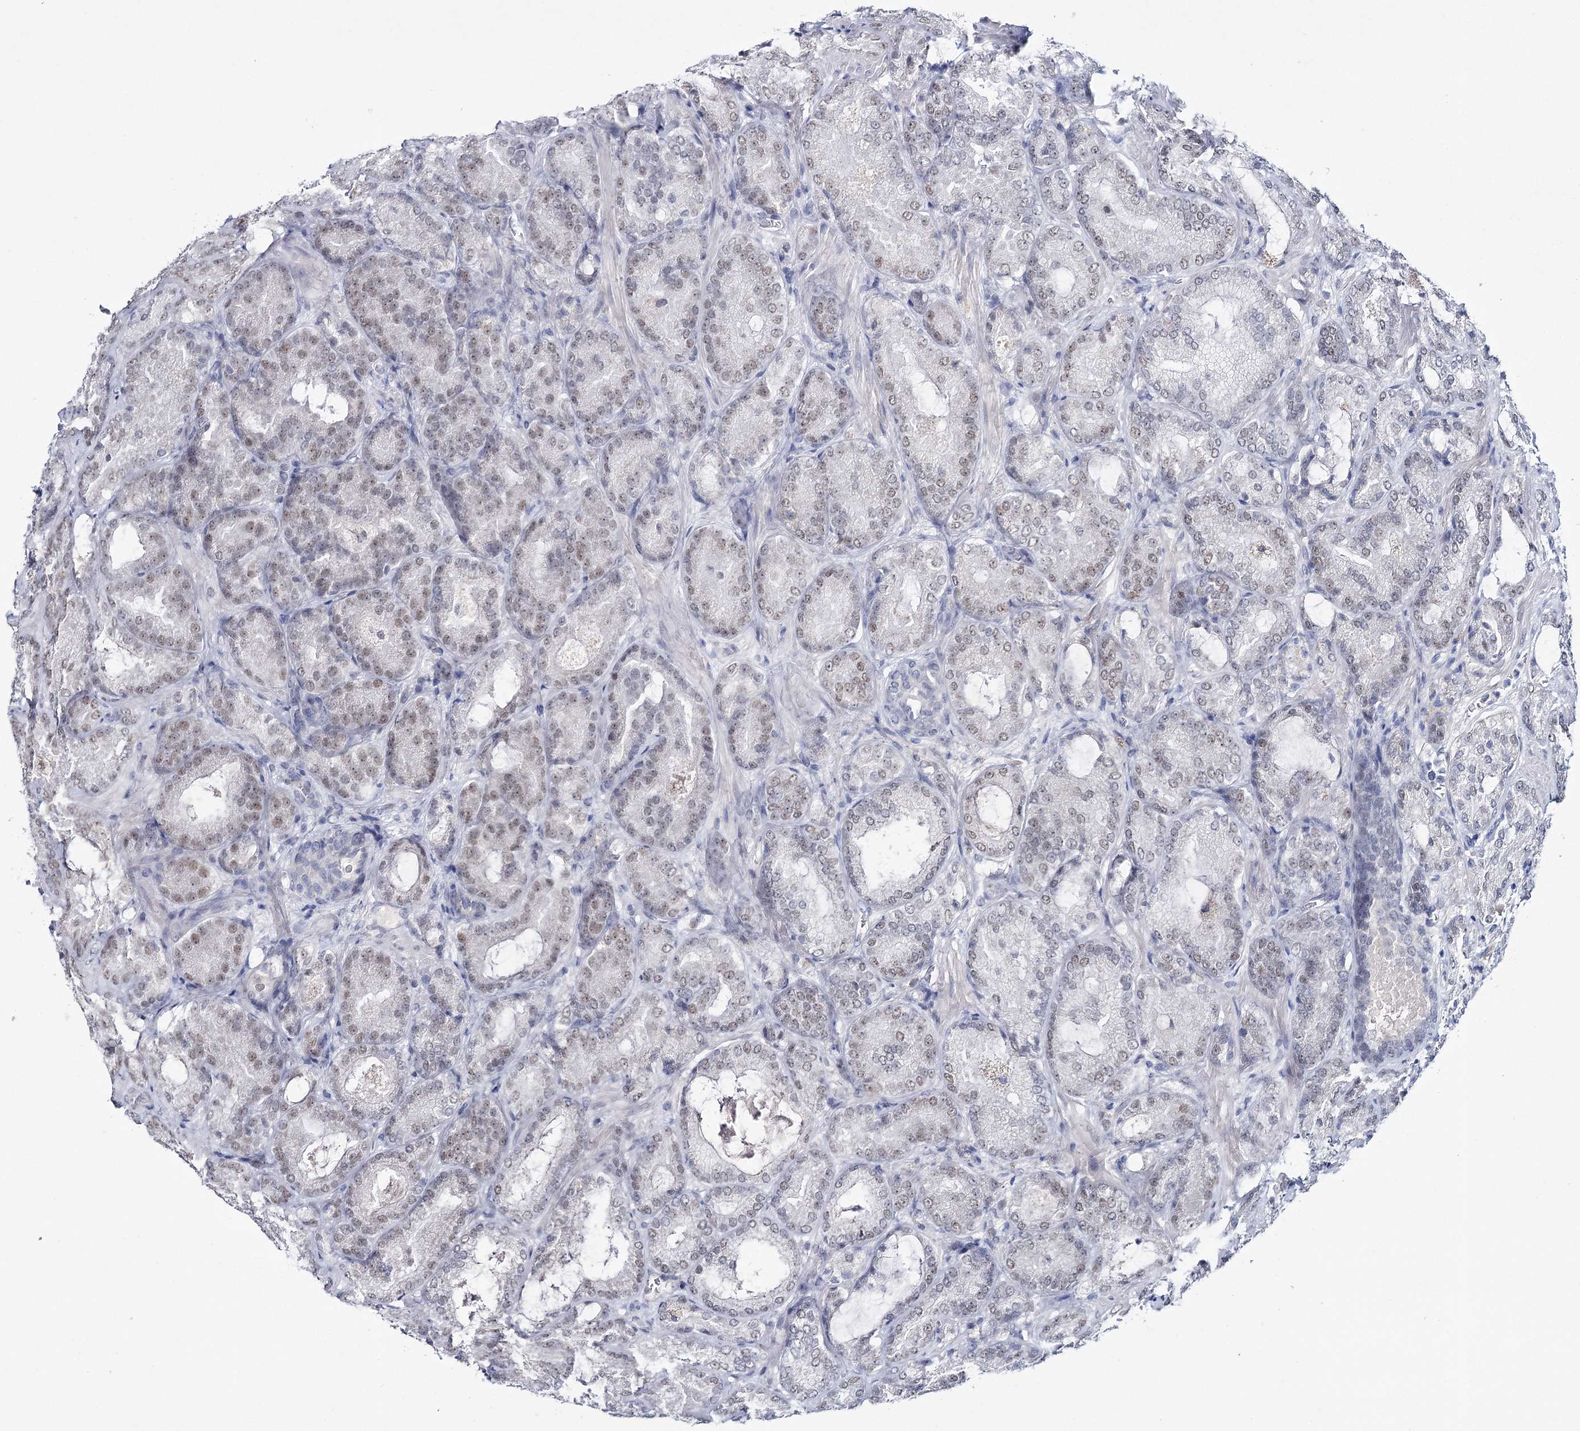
{"staining": {"intensity": "weak", "quantity": ">75%", "location": "nuclear"}, "tissue": "prostate cancer", "cell_type": "Tumor cells", "image_type": "cancer", "snomed": [{"axis": "morphology", "description": "Adenocarcinoma, Low grade"}, {"axis": "topography", "description": "Prostate"}], "caption": "An image showing weak nuclear positivity in about >75% of tumor cells in prostate low-grade adenocarcinoma, as visualized by brown immunohistochemical staining.", "gene": "ZC3H8", "patient": {"sex": "male", "age": 74}}